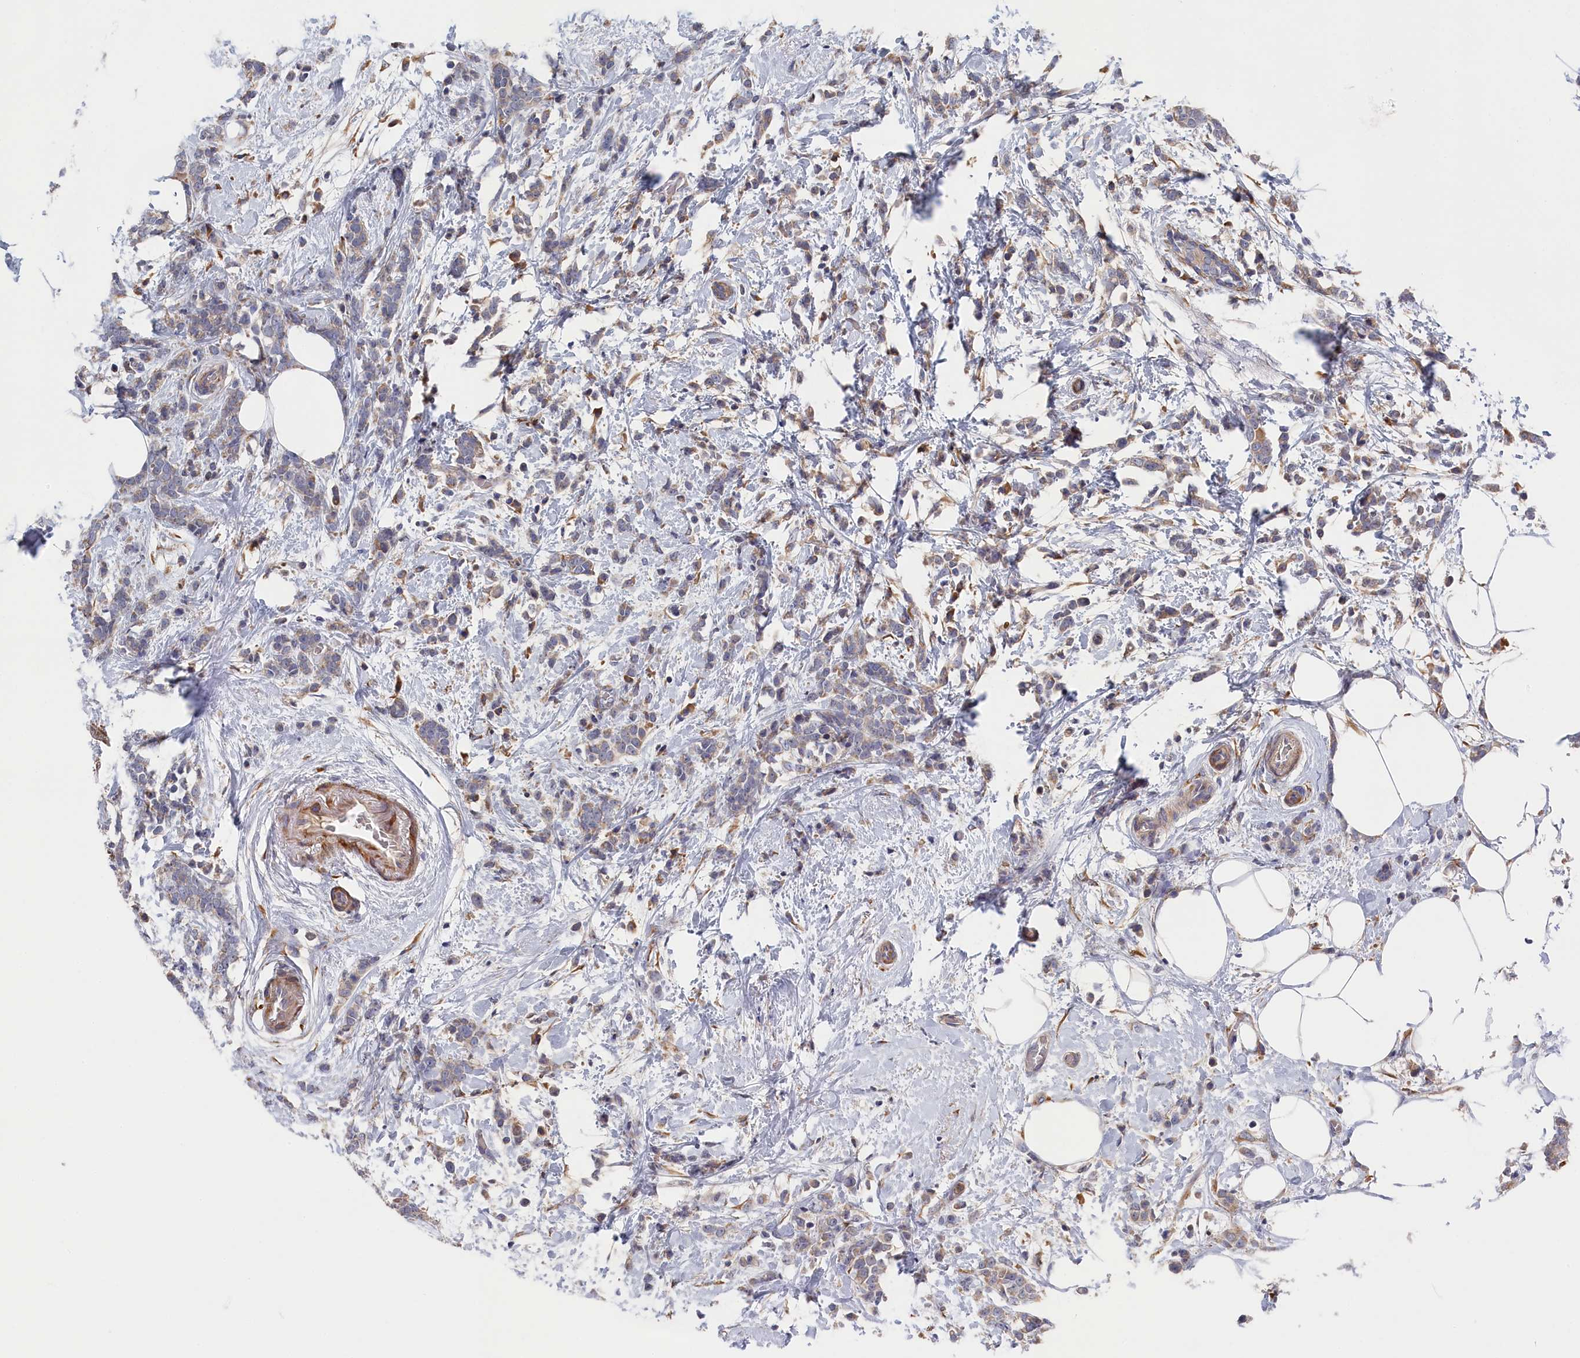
{"staining": {"intensity": "weak", "quantity": "25%-75%", "location": "cytoplasmic/membranous"}, "tissue": "breast cancer", "cell_type": "Tumor cells", "image_type": "cancer", "snomed": [{"axis": "morphology", "description": "Lobular carcinoma"}, {"axis": "topography", "description": "Breast"}], "caption": "The immunohistochemical stain labels weak cytoplasmic/membranous staining in tumor cells of breast cancer tissue.", "gene": "CYB5D2", "patient": {"sex": "female", "age": 58}}